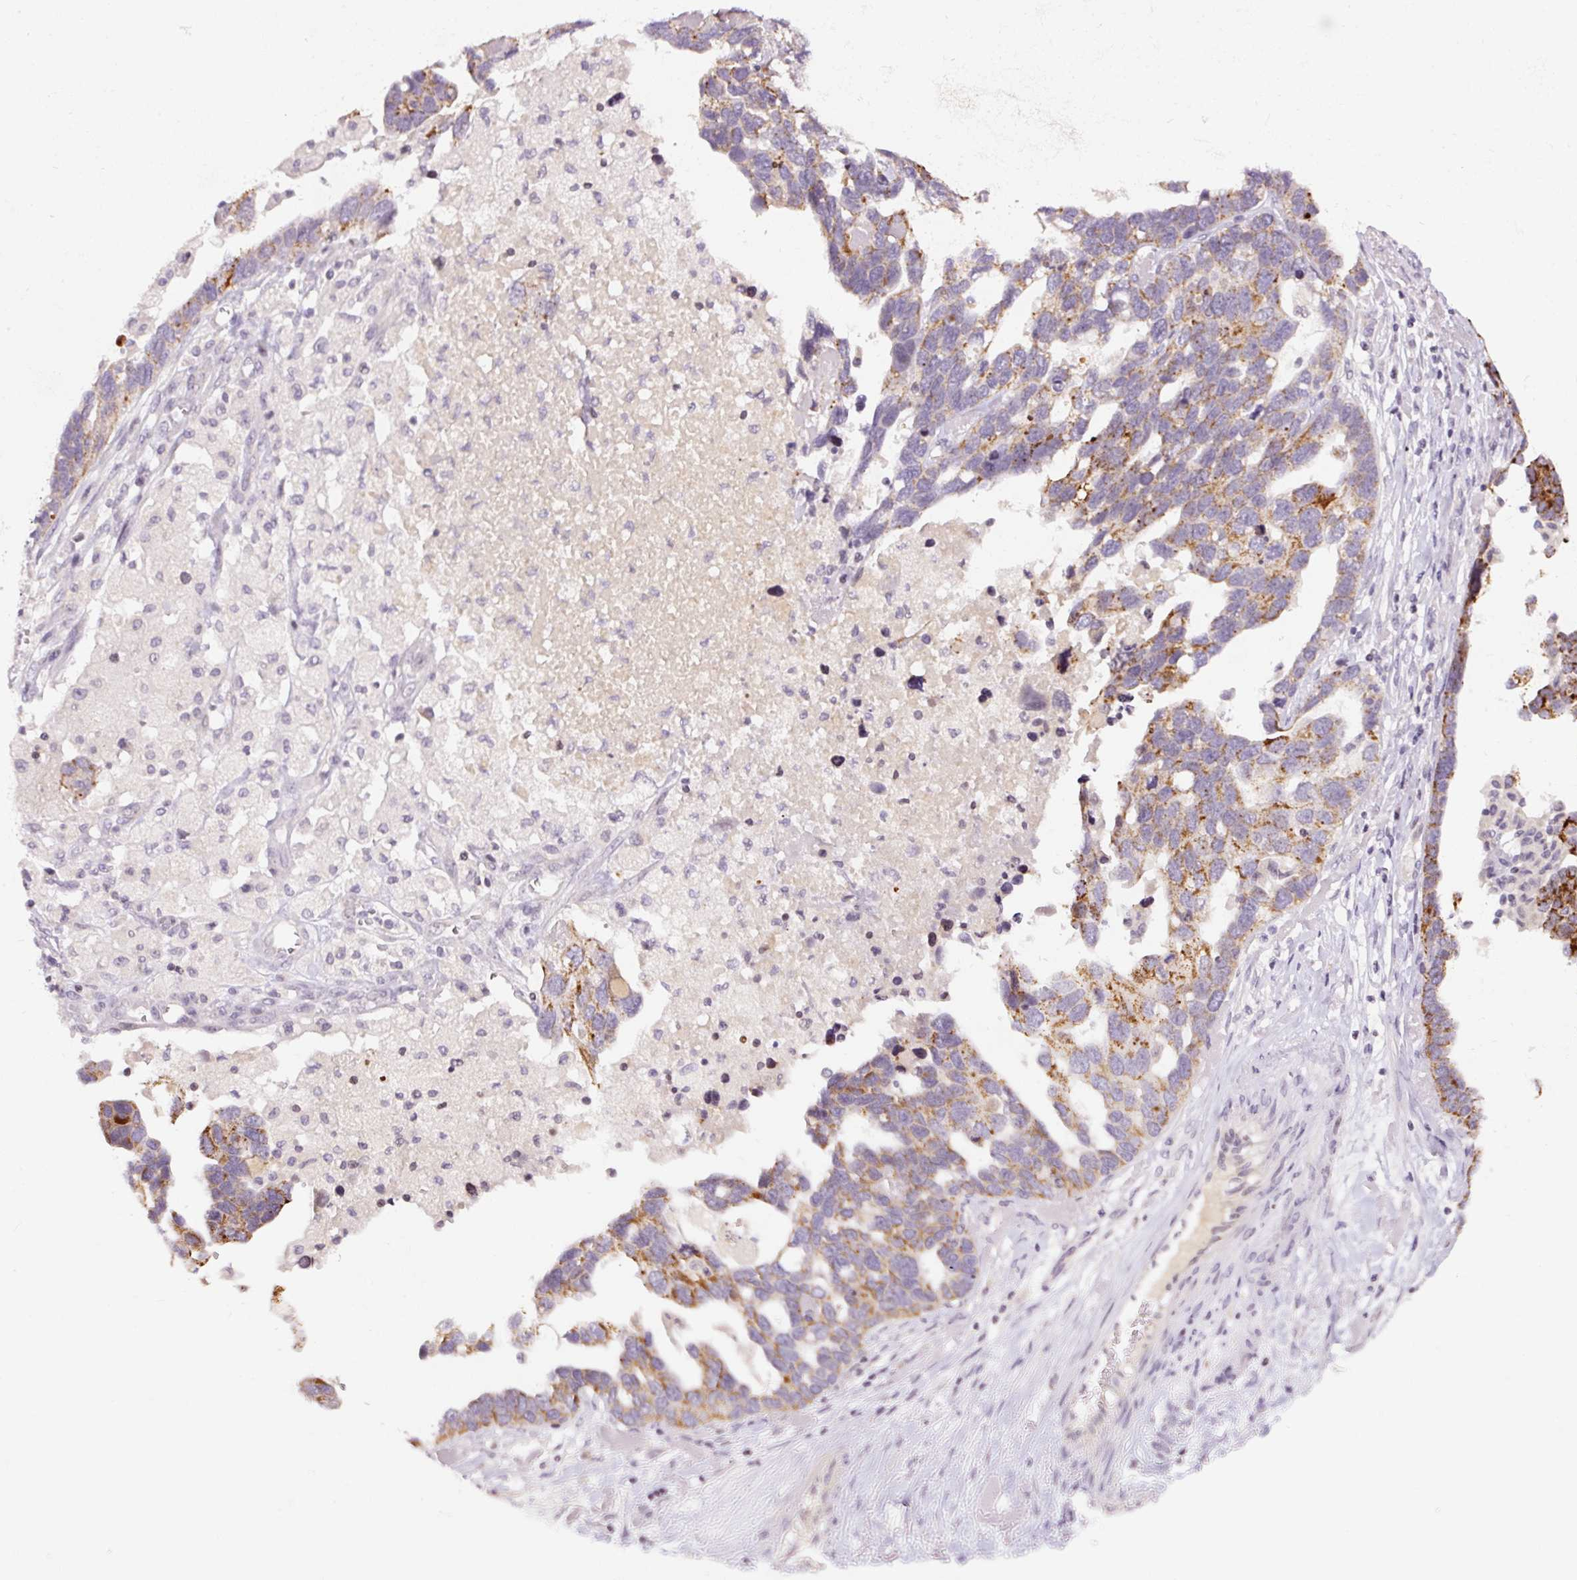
{"staining": {"intensity": "strong", "quantity": "25%-75%", "location": "cytoplasmic/membranous"}, "tissue": "ovarian cancer", "cell_type": "Tumor cells", "image_type": "cancer", "snomed": [{"axis": "morphology", "description": "Cystadenocarcinoma, serous, NOS"}, {"axis": "topography", "description": "Ovary"}], "caption": "Protein staining of serous cystadenocarcinoma (ovarian) tissue displays strong cytoplasmic/membranous positivity in about 25%-75% of tumor cells.", "gene": "ABHD11", "patient": {"sex": "female", "age": 54}}